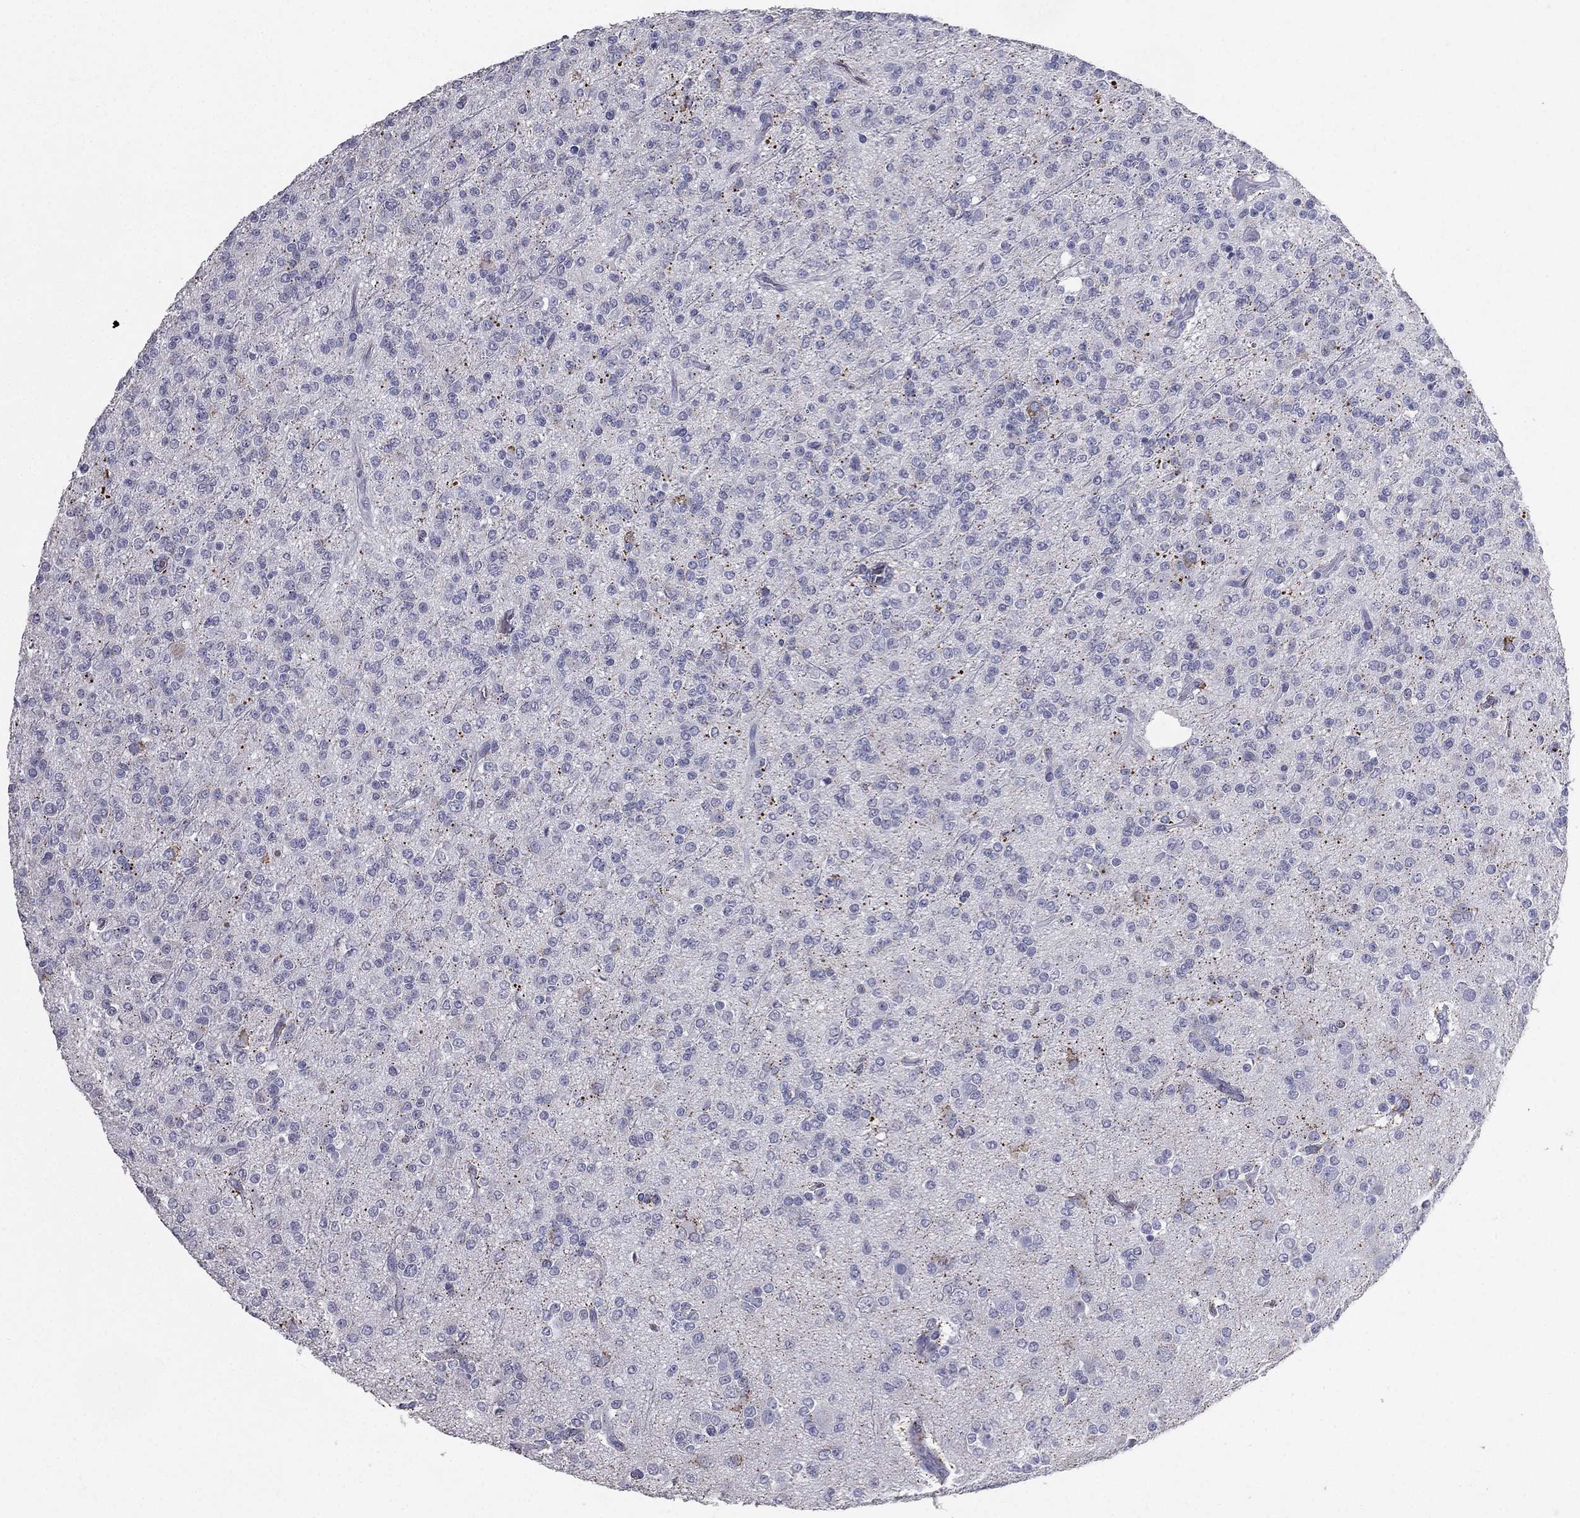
{"staining": {"intensity": "negative", "quantity": "none", "location": "none"}, "tissue": "glioma", "cell_type": "Tumor cells", "image_type": "cancer", "snomed": [{"axis": "morphology", "description": "Glioma, malignant, Low grade"}, {"axis": "topography", "description": "Brain"}], "caption": "IHC micrograph of glioma stained for a protein (brown), which demonstrates no staining in tumor cells. (DAB IHC, high magnification).", "gene": "ESX1", "patient": {"sex": "male", "age": 27}}